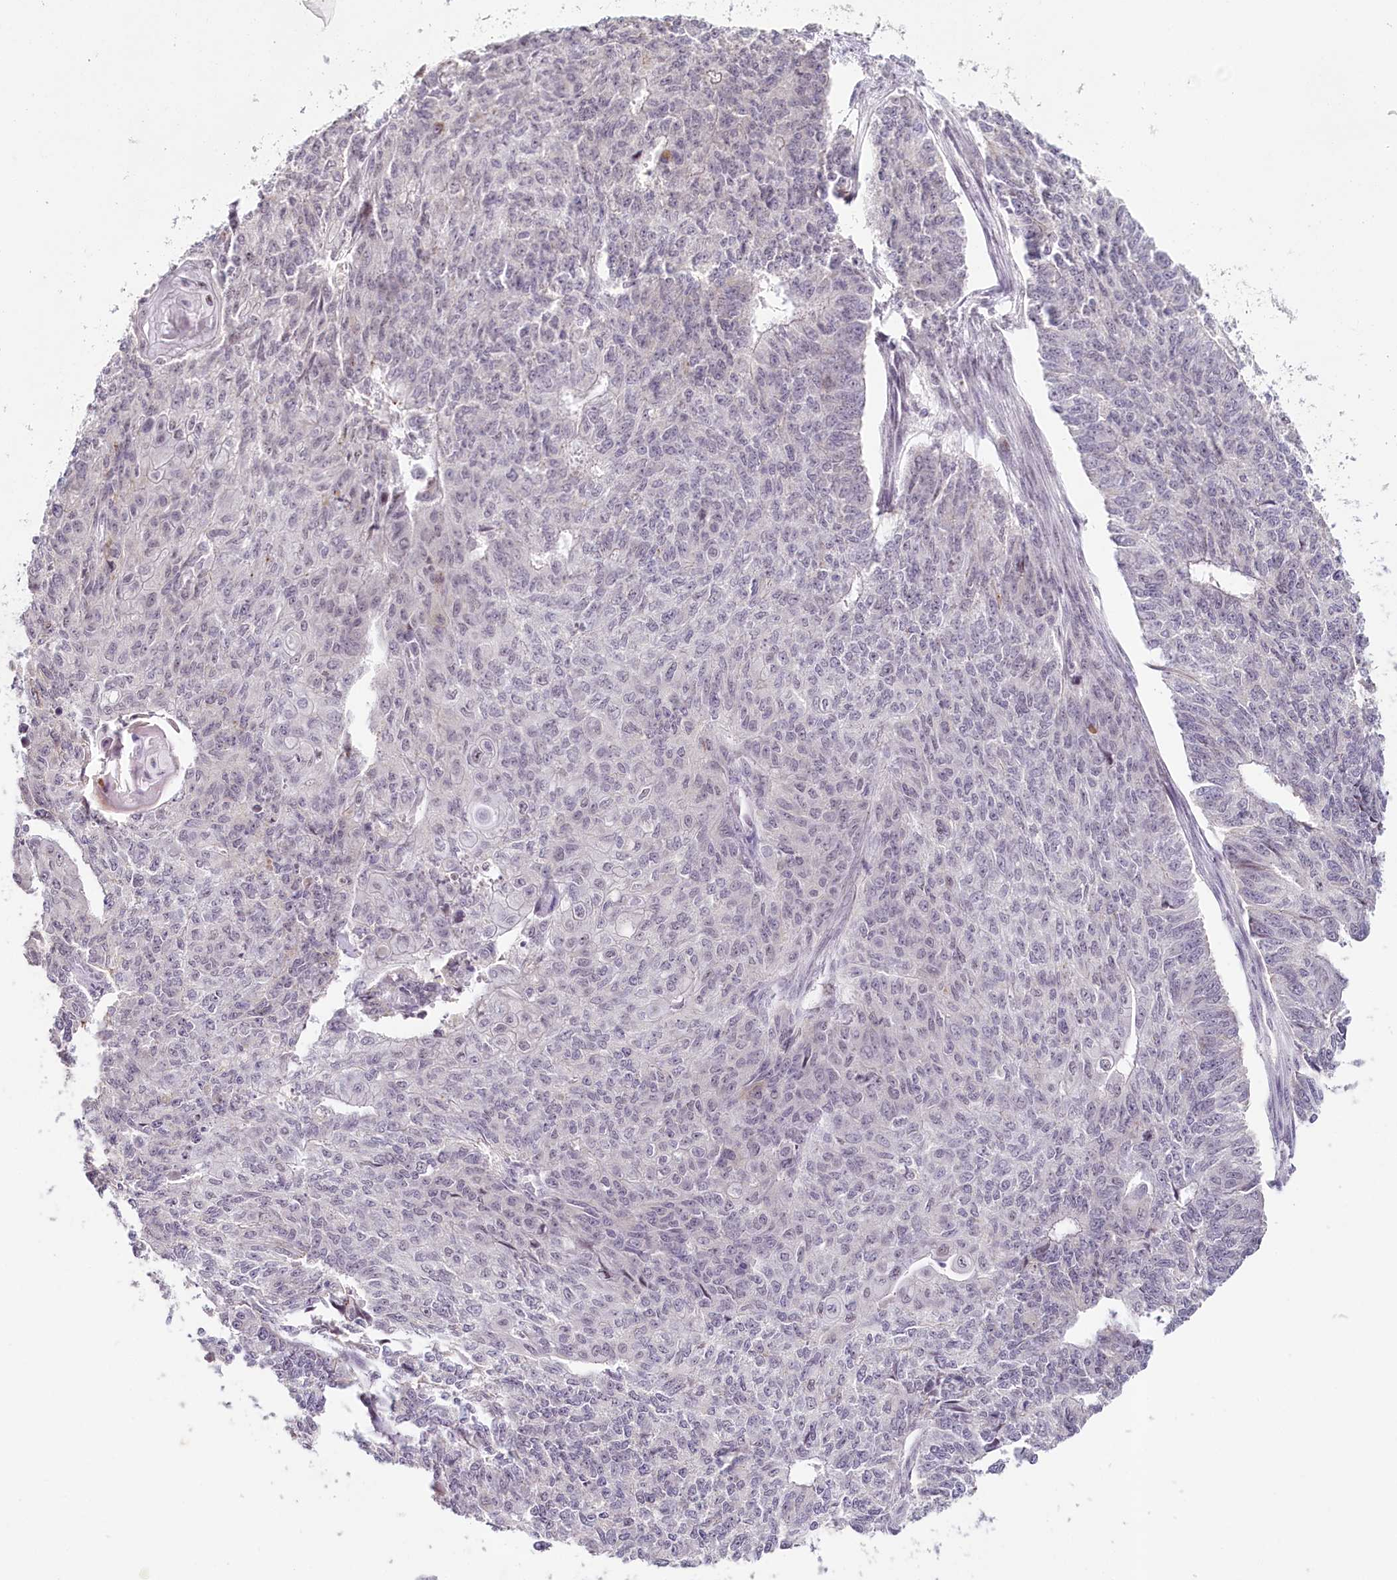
{"staining": {"intensity": "negative", "quantity": "none", "location": "none"}, "tissue": "endometrial cancer", "cell_type": "Tumor cells", "image_type": "cancer", "snomed": [{"axis": "morphology", "description": "Adenocarcinoma, NOS"}, {"axis": "topography", "description": "Endometrium"}], "caption": "High magnification brightfield microscopy of endometrial cancer stained with DAB (3,3'-diaminobenzidine) (brown) and counterstained with hematoxylin (blue): tumor cells show no significant staining. (Immunohistochemistry (ihc), brightfield microscopy, high magnification).", "gene": "HPD", "patient": {"sex": "female", "age": 32}}